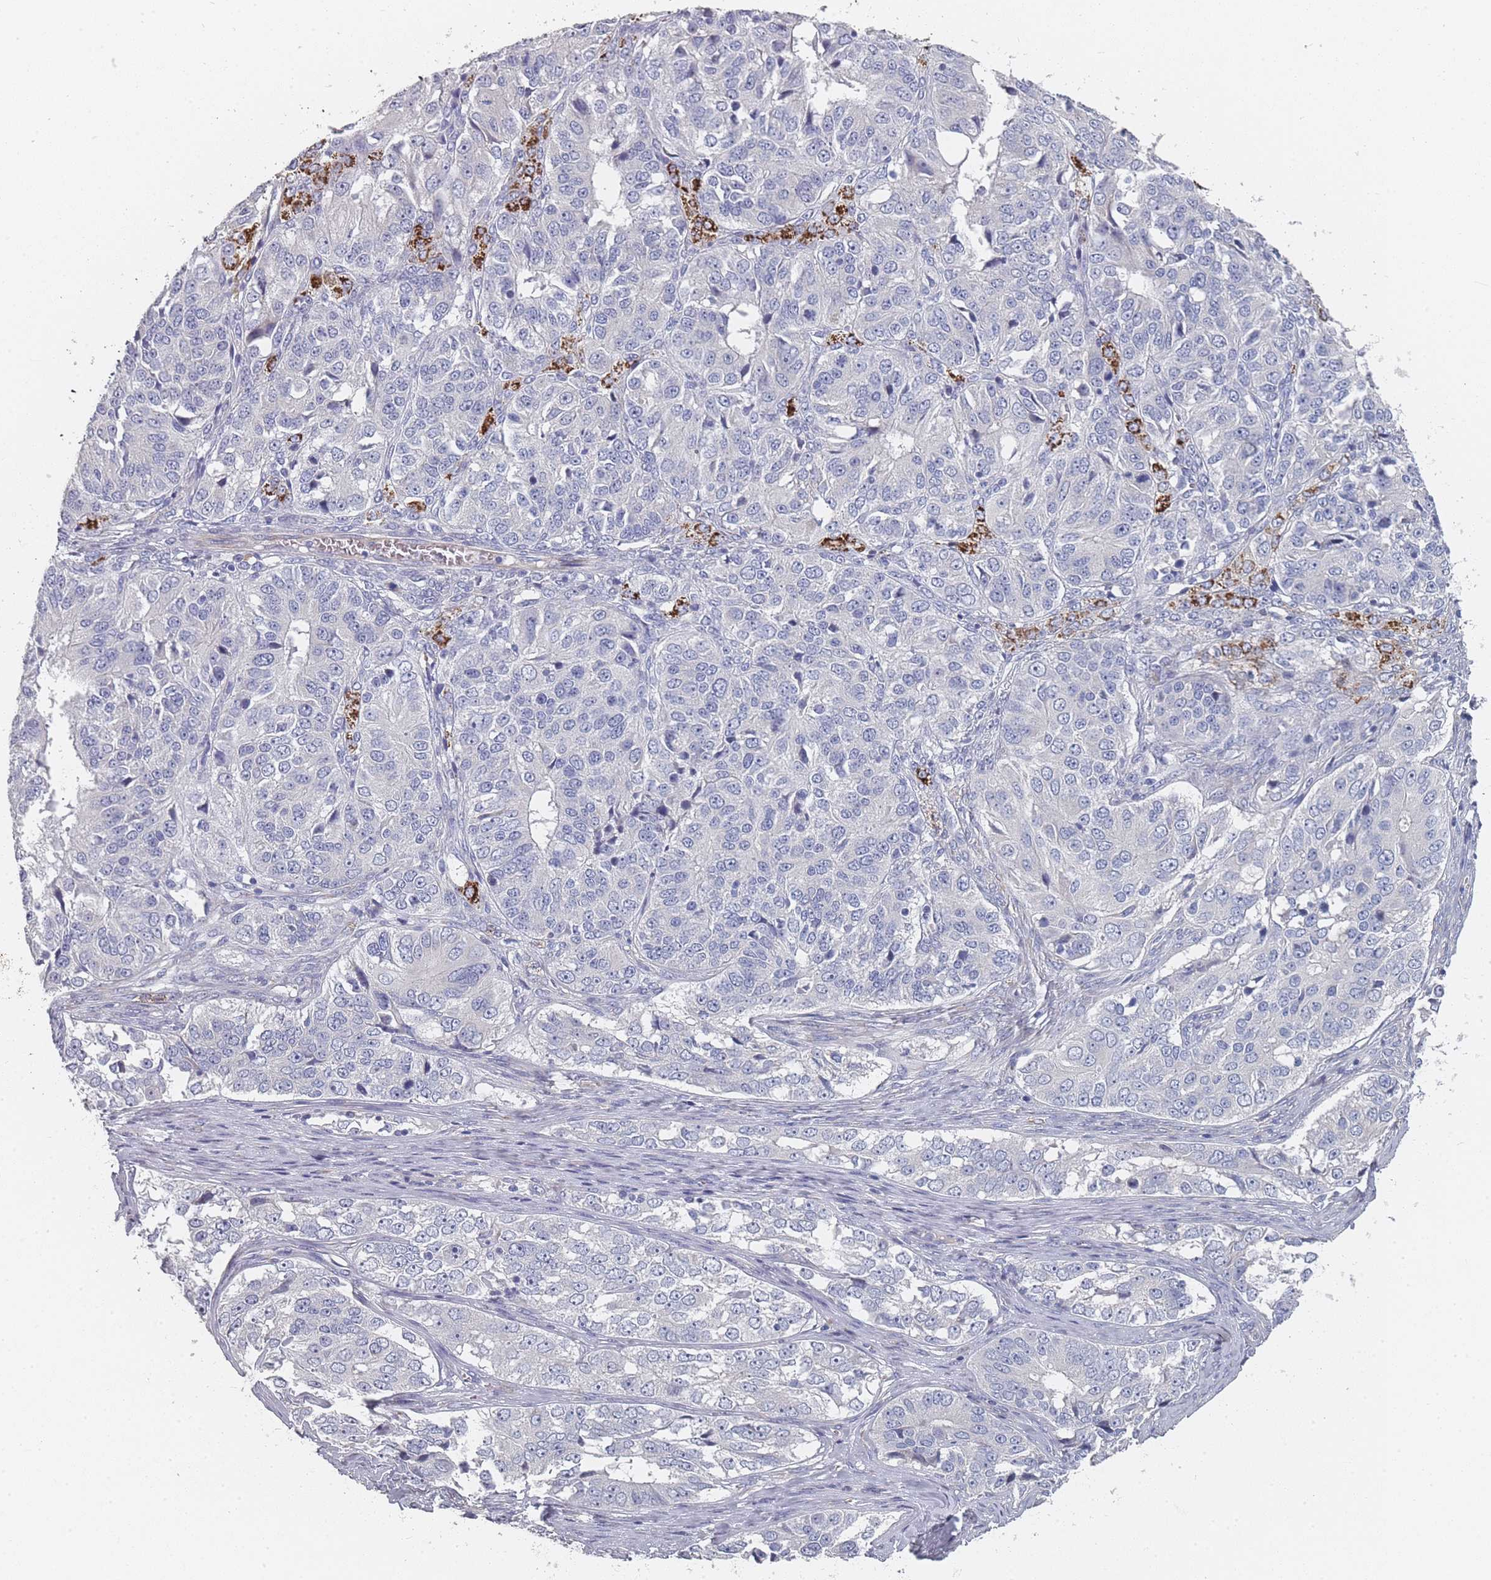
{"staining": {"intensity": "negative", "quantity": "none", "location": "none"}, "tissue": "ovarian cancer", "cell_type": "Tumor cells", "image_type": "cancer", "snomed": [{"axis": "morphology", "description": "Carcinoma, endometroid"}, {"axis": "topography", "description": "Ovary"}], "caption": "Immunohistochemistry of human ovarian cancer reveals no staining in tumor cells.", "gene": "SLC35E4", "patient": {"sex": "female", "age": 51}}